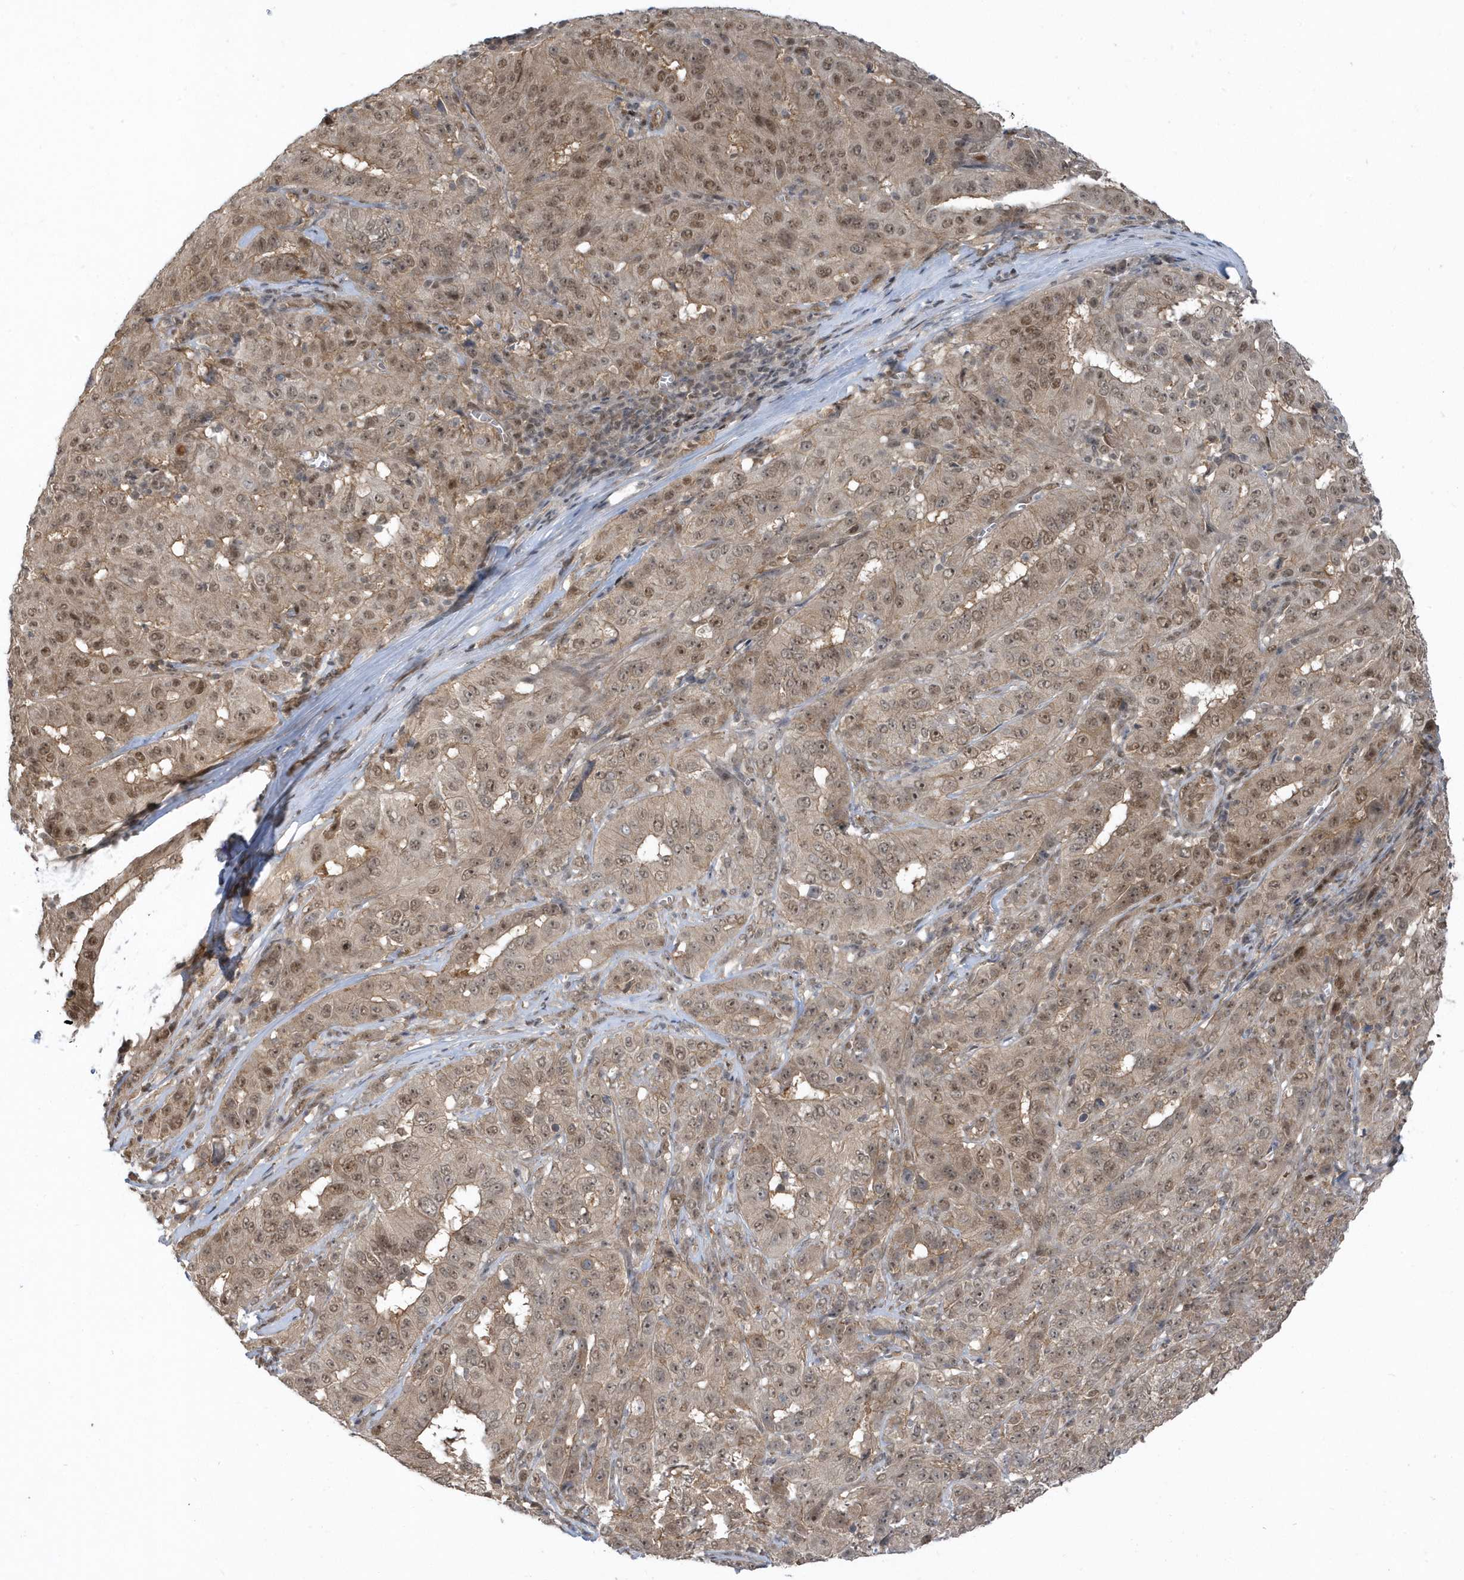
{"staining": {"intensity": "moderate", "quantity": ">75%", "location": "cytoplasmic/membranous,nuclear"}, "tissue": "pancreatic cancer", "cell_type": "Tumor cells", "image_type": "cancer", "snomed": [{"axis": "morphology", "description": "Adenocarcinoma, NOS"}, {"axis": "topography", "description": "Pancreas"}], "caption": "The image exhibits a brown stain indicating the presence of a protein in the cytoplasmic/membranous and nuclear of tumor cells in pancreatic adenocarcinoma. (brown staining indicates protein expression, while blue staining denotes nuclei).", "gene": "USP53", "patient": {"sex": "male", "age": 63}}